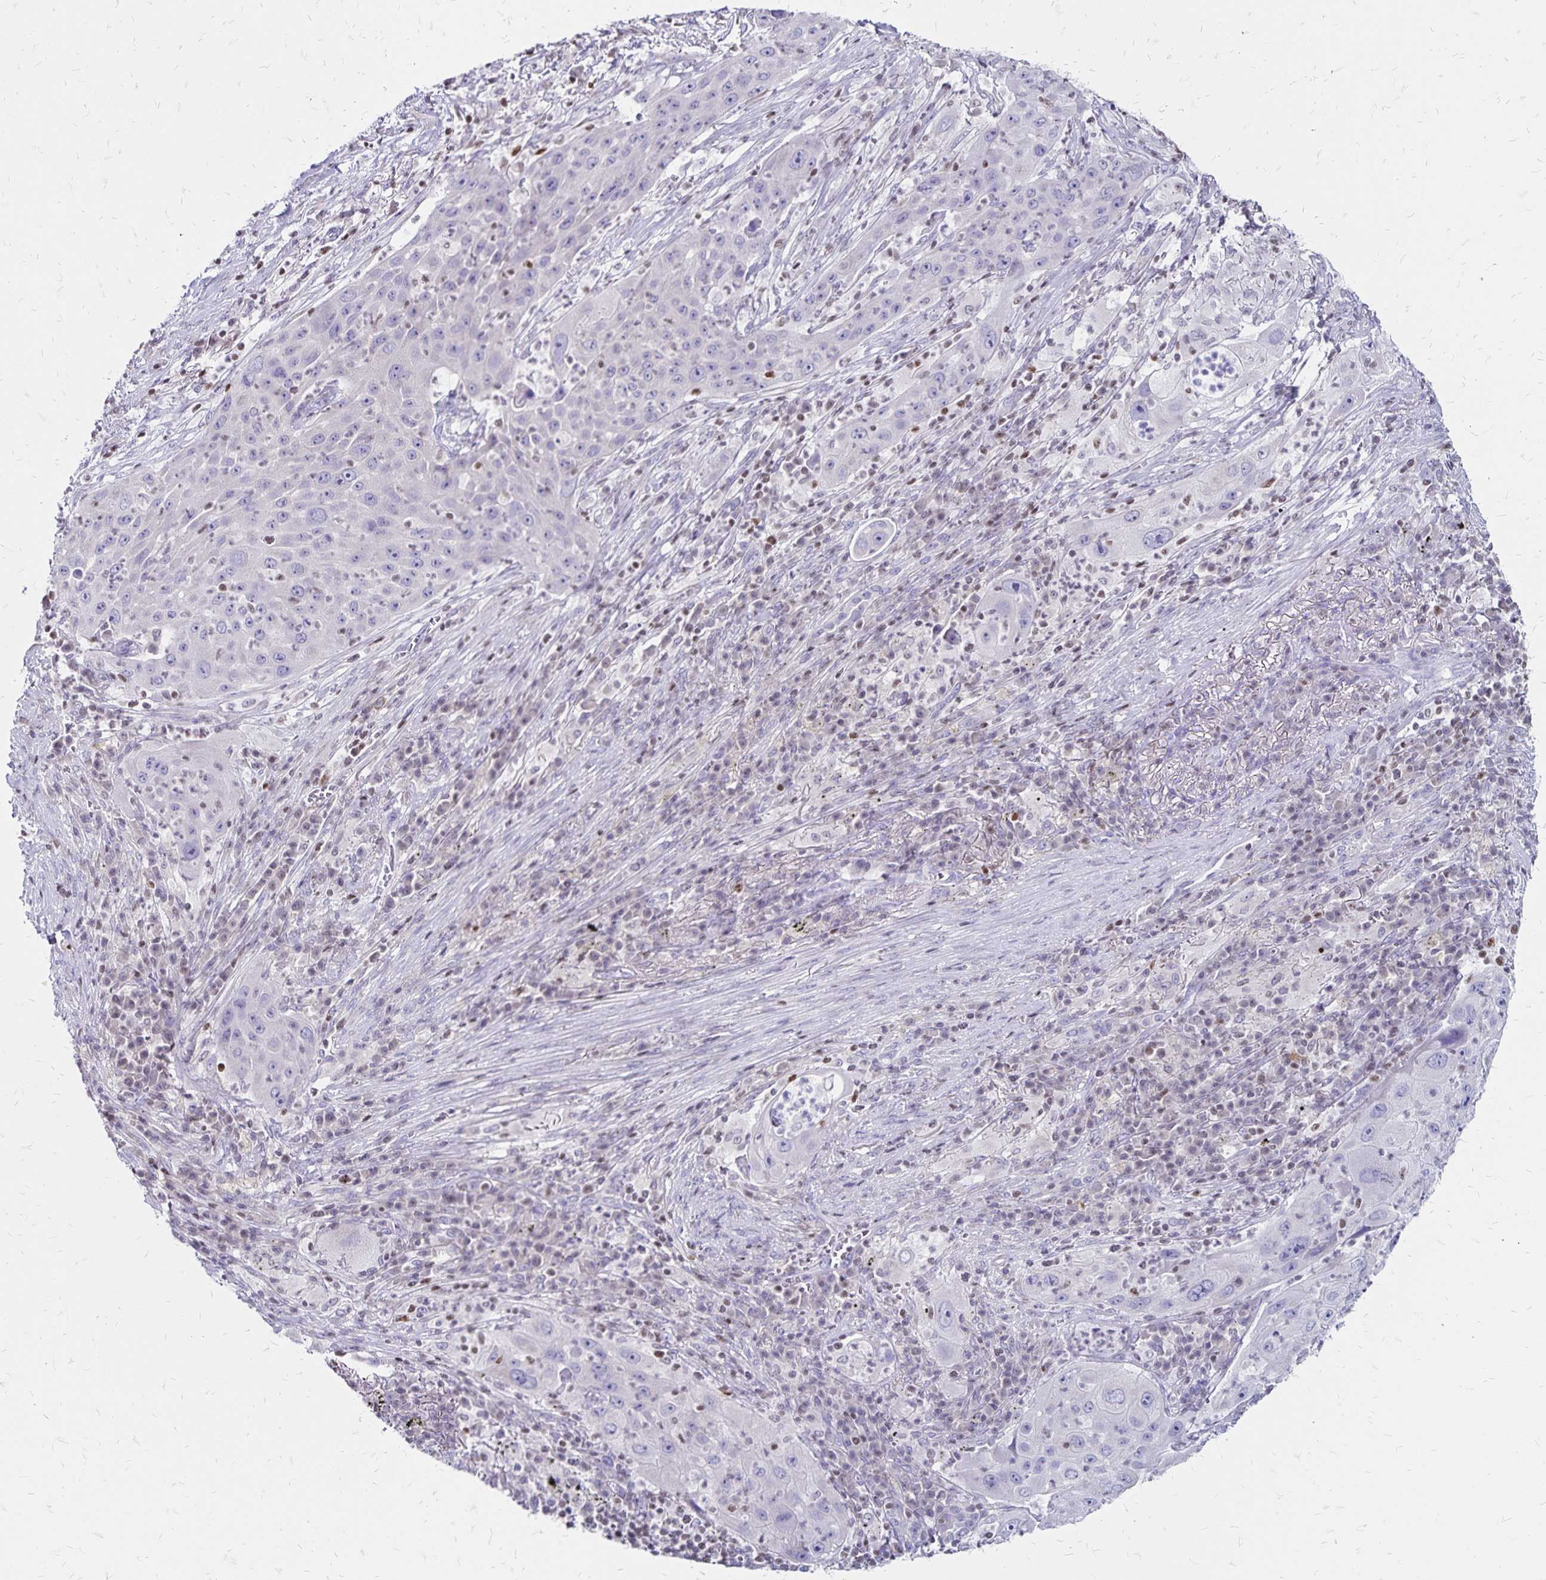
{"staining": {"intensity": "negative", "quantity": "none", "location": "none"}, "tissue": "lung cancer", "cell_type": "Tumor cells", "image_type": "cancer", "snomed": [{"axis": "morphology", "description": "Squamous cell carcinoma, NOS"}, {"axis": "topography", "description": "Lung"}], "caption": "Tumor cells show no significant protein positivity in lung cancer.", "gene": "IKZF1", "patient": {"sex": "female", "age": 59}}